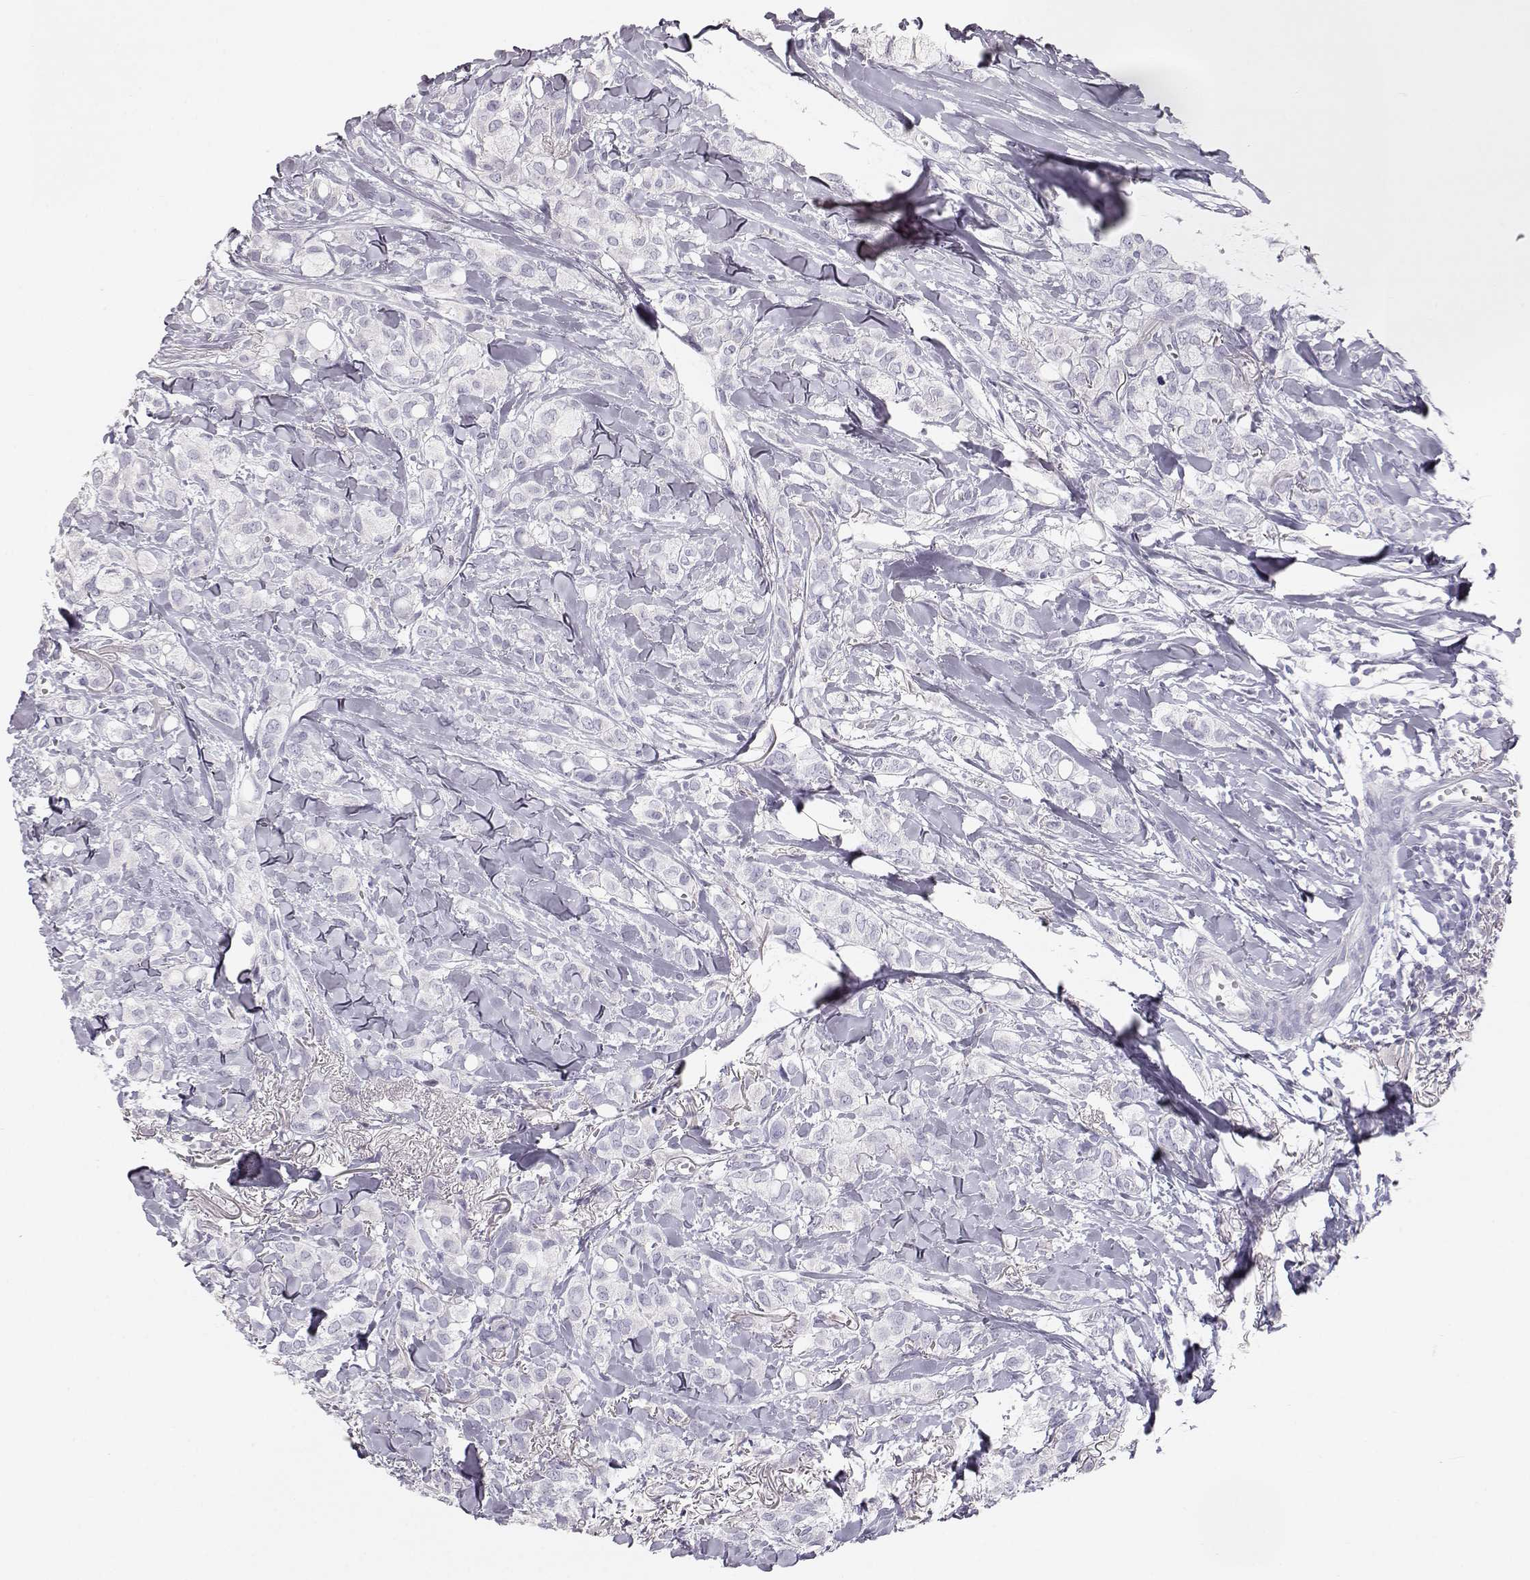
{"staining": {"intensity": "negative", "quantity": "none", "location": "none"}, "tissue": "breast cancer", "cell_type": "Tumor cells", "image_type": "cancer", "snomed": [{"axis": "morphology", "description": "Duct carcinoma"}, {"axis": "topography", "description": "Breast"}], "caption": "Human breast cancer (infiltrating ductal carcinoma) stained for a protein using immunohistochemistry (IHC) exhibits no positivity in tumor cells.", "gene": "KRT33A", "patient": {"sex": "female", "age": 85}}